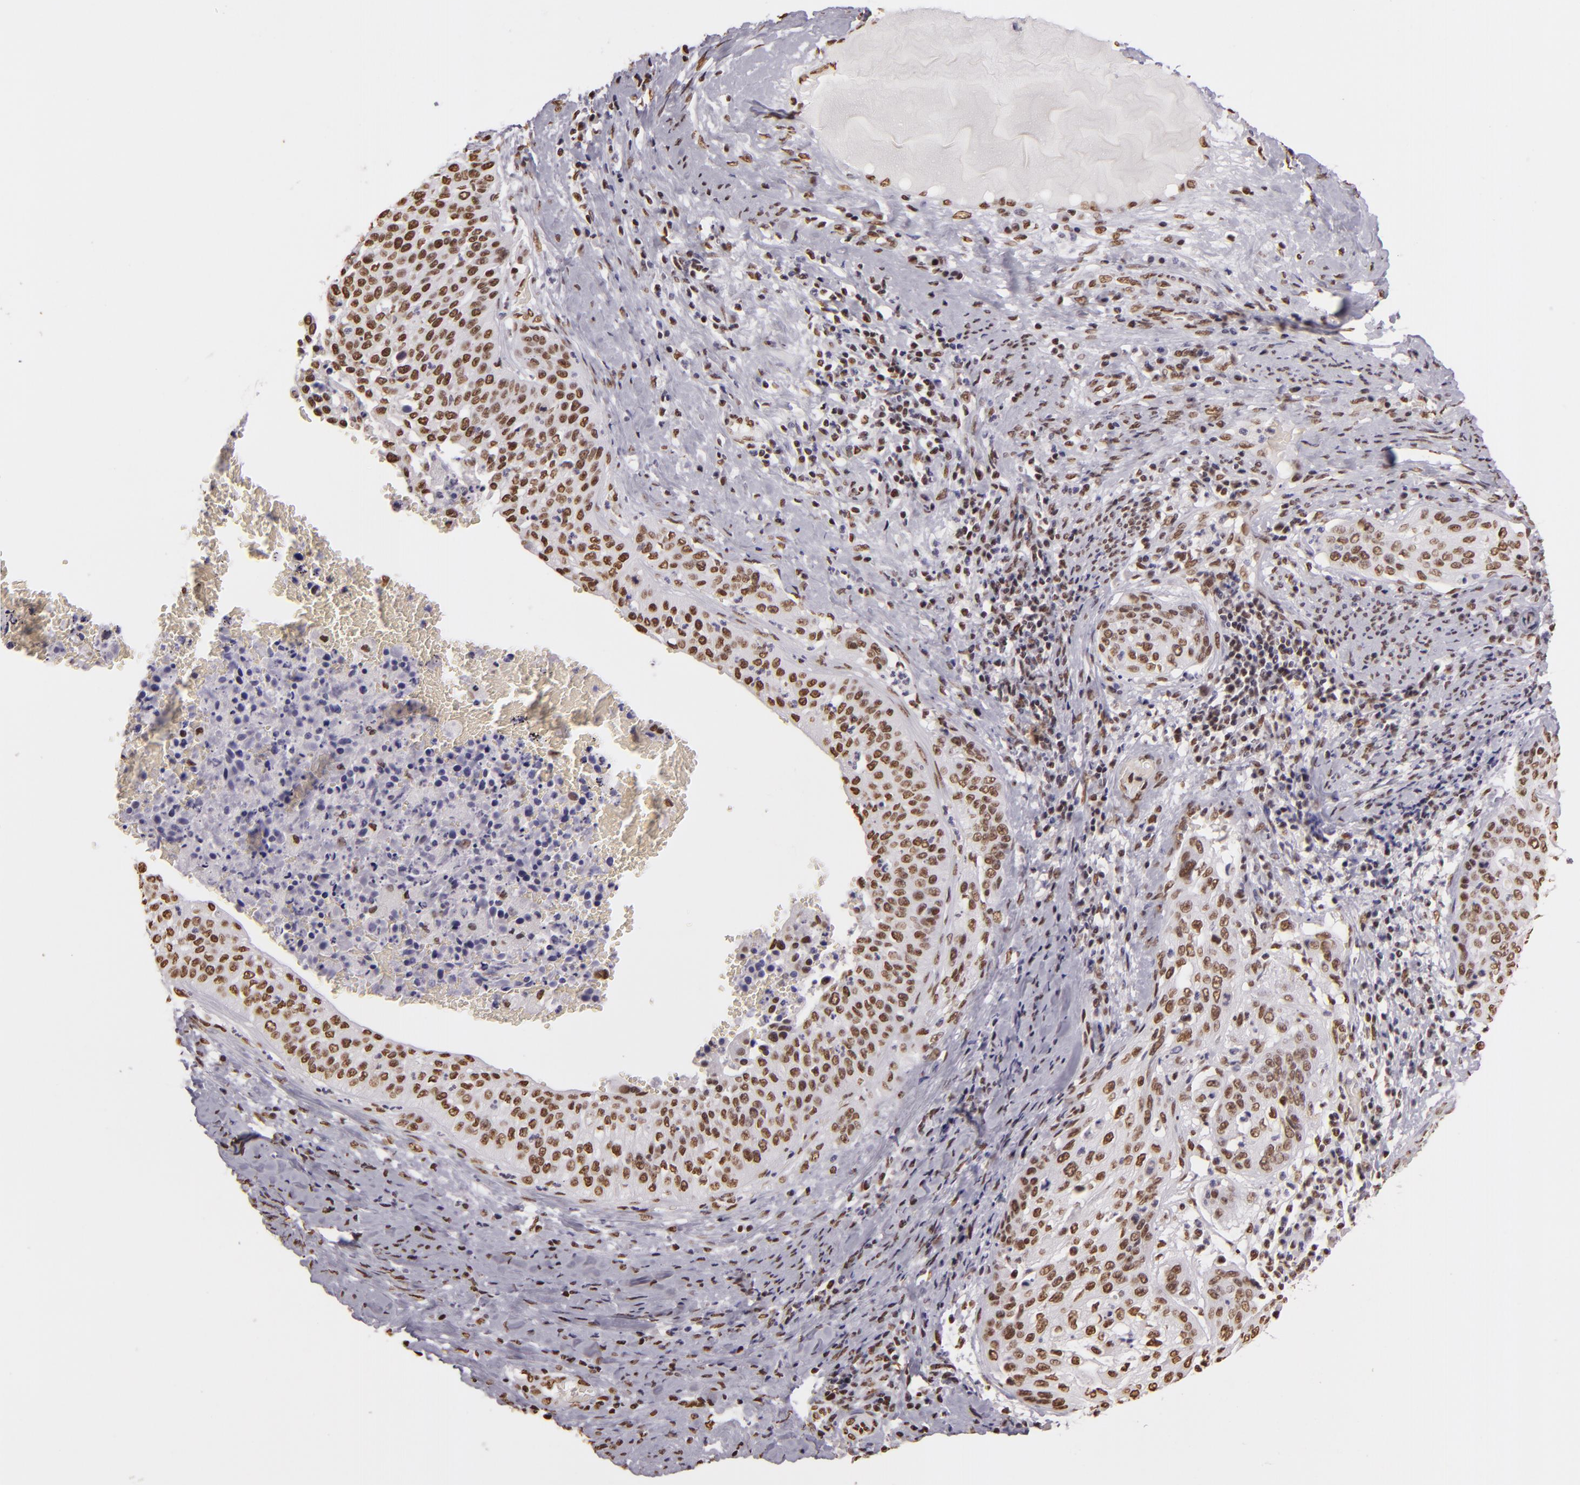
{"staining": {"intensity": "moderate", "quantity": ">75%", "location": "nuclear"}, "tissue": "cervical cancer", "cell_type": "Tumor cells", "image_type": "cancer", "snomed": [{"axis": "morphology", "description": "Squamous cell carcinoma, NOS"}, {"axis": "topography", "description": "Cervix"}], "caption": "Immunohistochemical staining of human cervical squamous cell carcinoma reveals medium levels of moderate nuclear protein staining in approximately >75% of tumor cells.", "gene": "PAPOLA", "patient": {"sex": "female", "age": 41}}